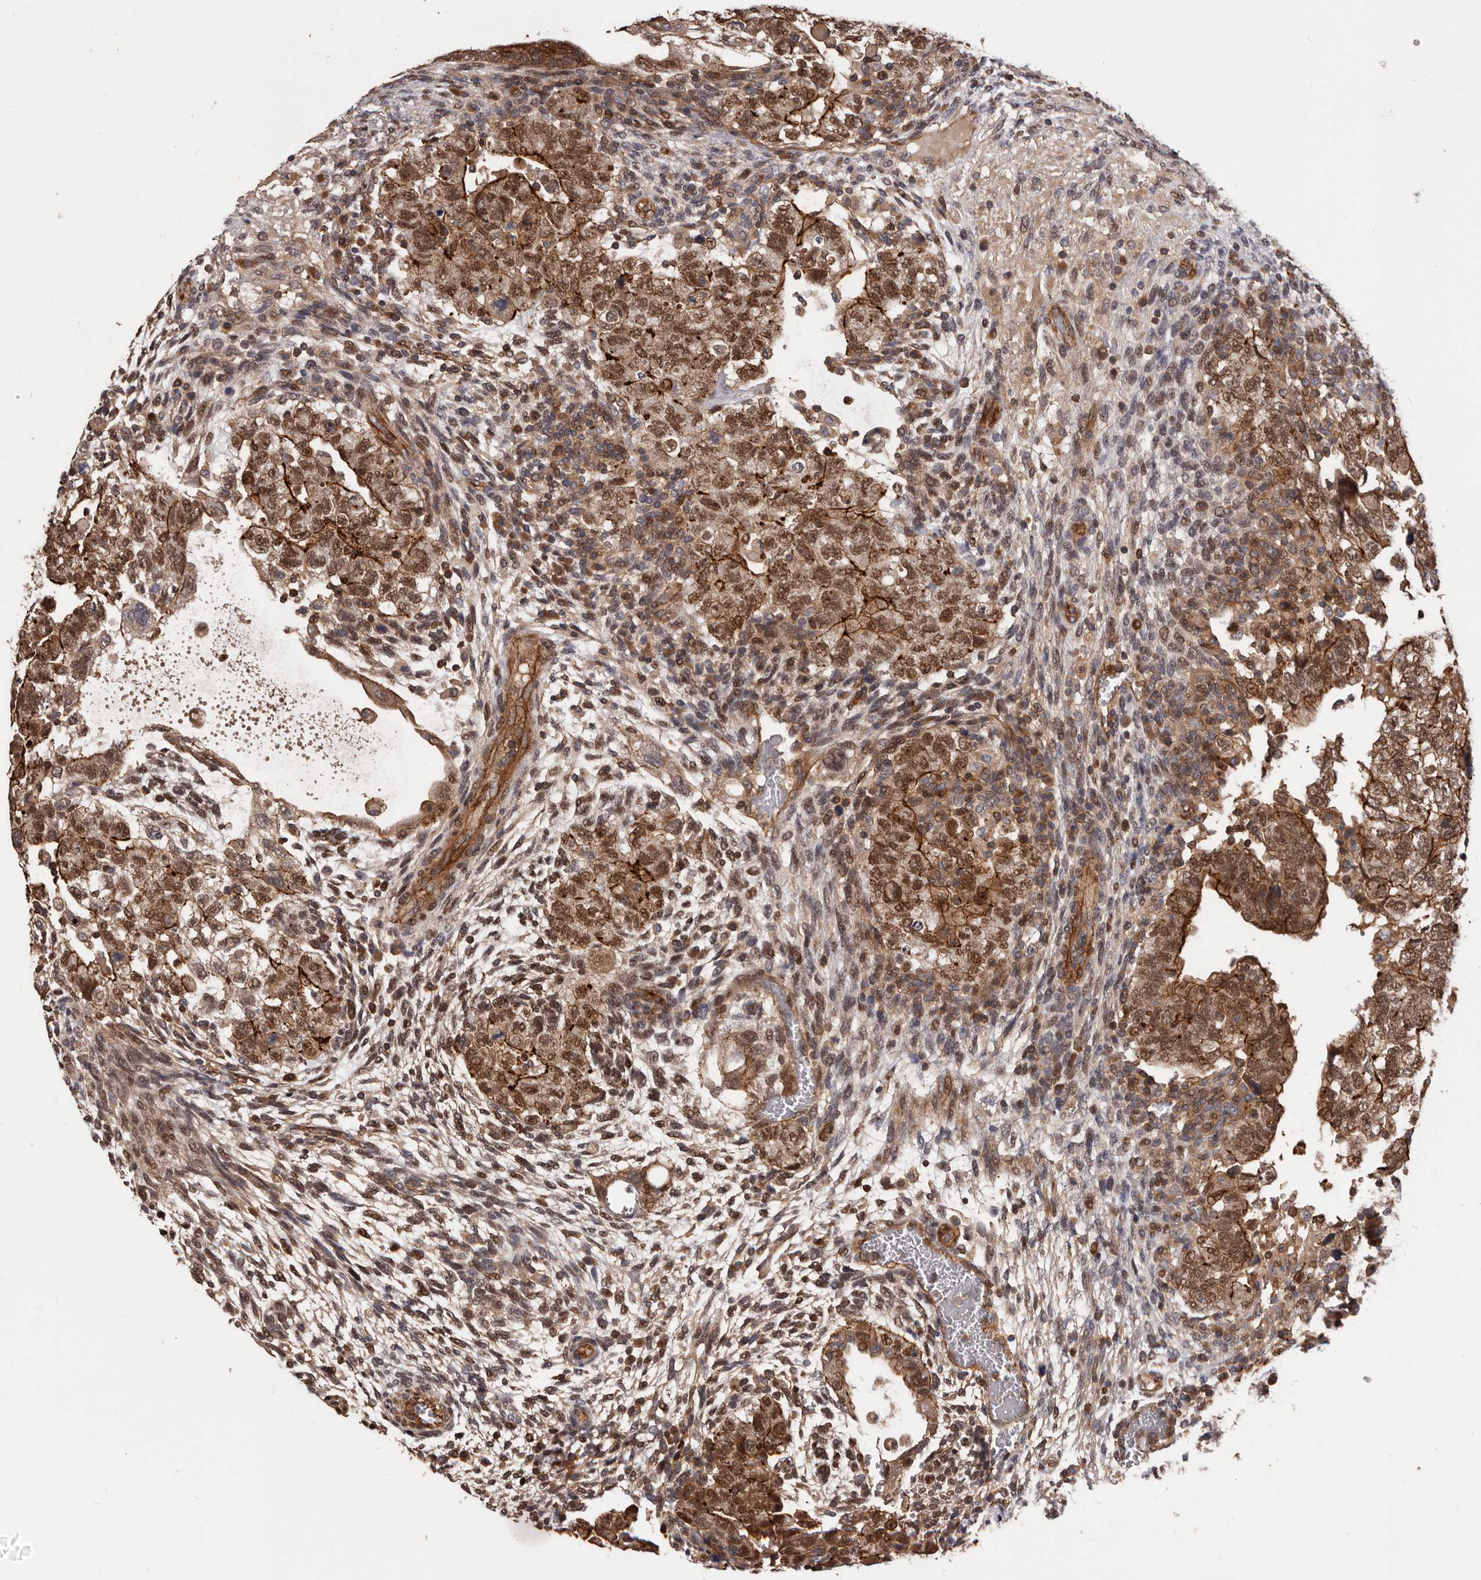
{"staining": {"intensity": "strong", "quantity": ">75%", "location": "cytoplasmic/membranous,nuclear"}, "tissue": "testis cancer", "cell_type": "Tumor cells", "image_type": "cancer", "snomed": [{"axis": "morphology", "description": "Carcinoma, Embryonal, NOS"}, {"axis": "topography", "description": "Testis"}], "caption": "Protein staining of testis cancer tissue demonstrates strong cytoplasmic/membranous and nuclear staining in about >75% of tumor cells.", "gene": "PNRC2", "patient": {"sex": "male", "age": 36}}